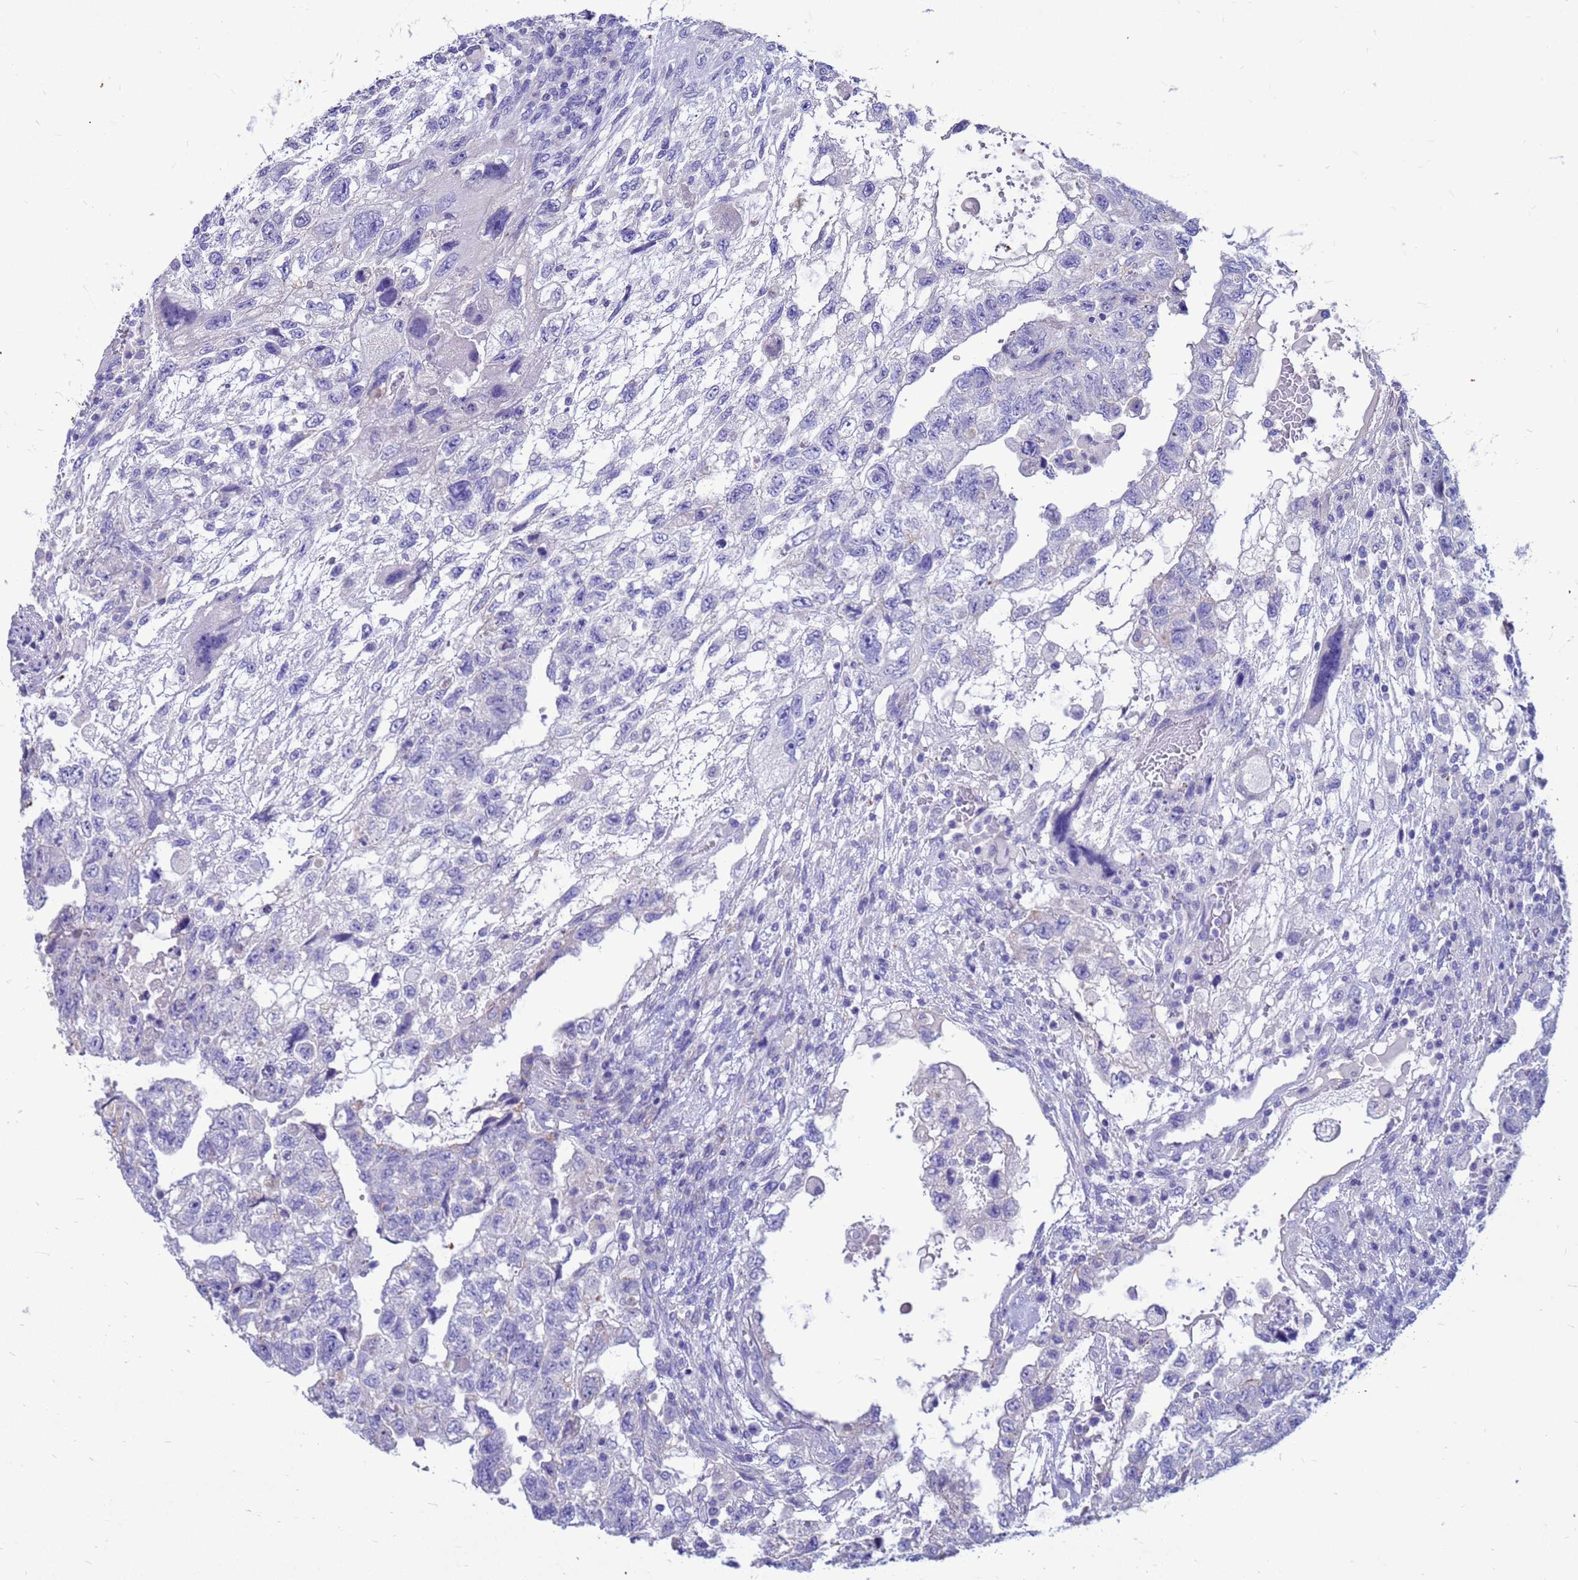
{"staining": {"intensity": "negative", "quantity": "none", "location": "none"}, "tissue": "testis cancer", "cell_type": "Tumor cells", "image_type": "cancer", "snomed": [{"axis": "morphology", "description": "Carcinoma, Embryonal, NOS"}, {"axis": "topography", "description": "Testis"}], "caption": "This histopathology image is of testis cancer (embryonal carcinoma) stained with IHC to label a protein in brown with the nuclei are counter-stained blue. There is no expression in tumor cells.", "gene": "PDE10A", "patient": {"sex": "male", "age": 36}}